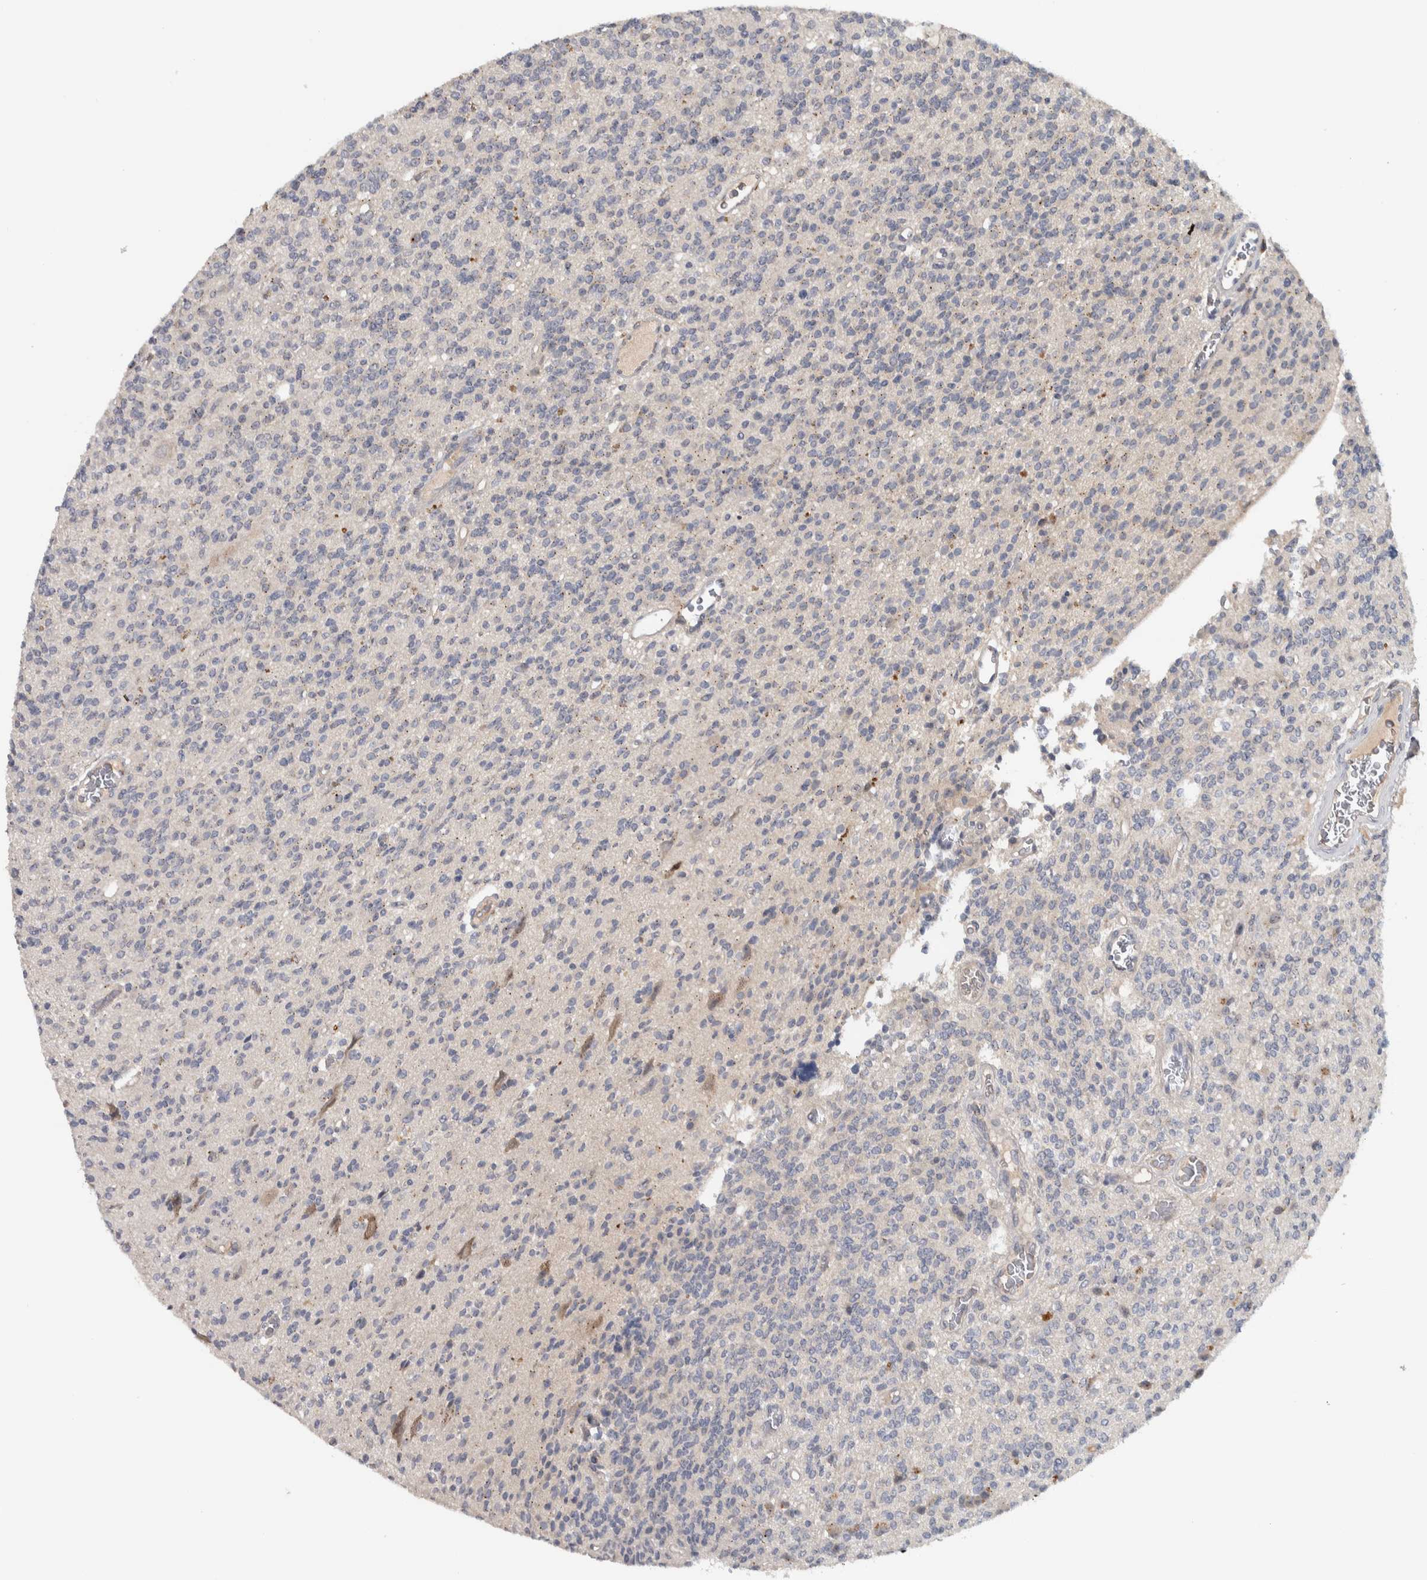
{"staining": {"intensity": "negative", "quantity": "none", "location": "none"}, "tissue": "glioma", "cell_type": "Tumor cells", "image_type": "cancer", "snomed": [{"axis": "morphology", "description": "Glioma, malignant, High grade"}, {"axis": "topography", "description": "Brain"}], "caption": "Immunohistochemistry micrograph of neoplastic tissue: human glioma stained with DAB (3,3'-diaminobenzidine) exhibits no significant protein staining in tumor cells. (Stains: DAB (3,3'-diaminobenzidine) immunohistochemistry with hematoxylin counter stain, Microscopy: brightfield microscopy at high magnification).", "gene": "ADPRM", "patient": {"sex": "male", "age": 34}}